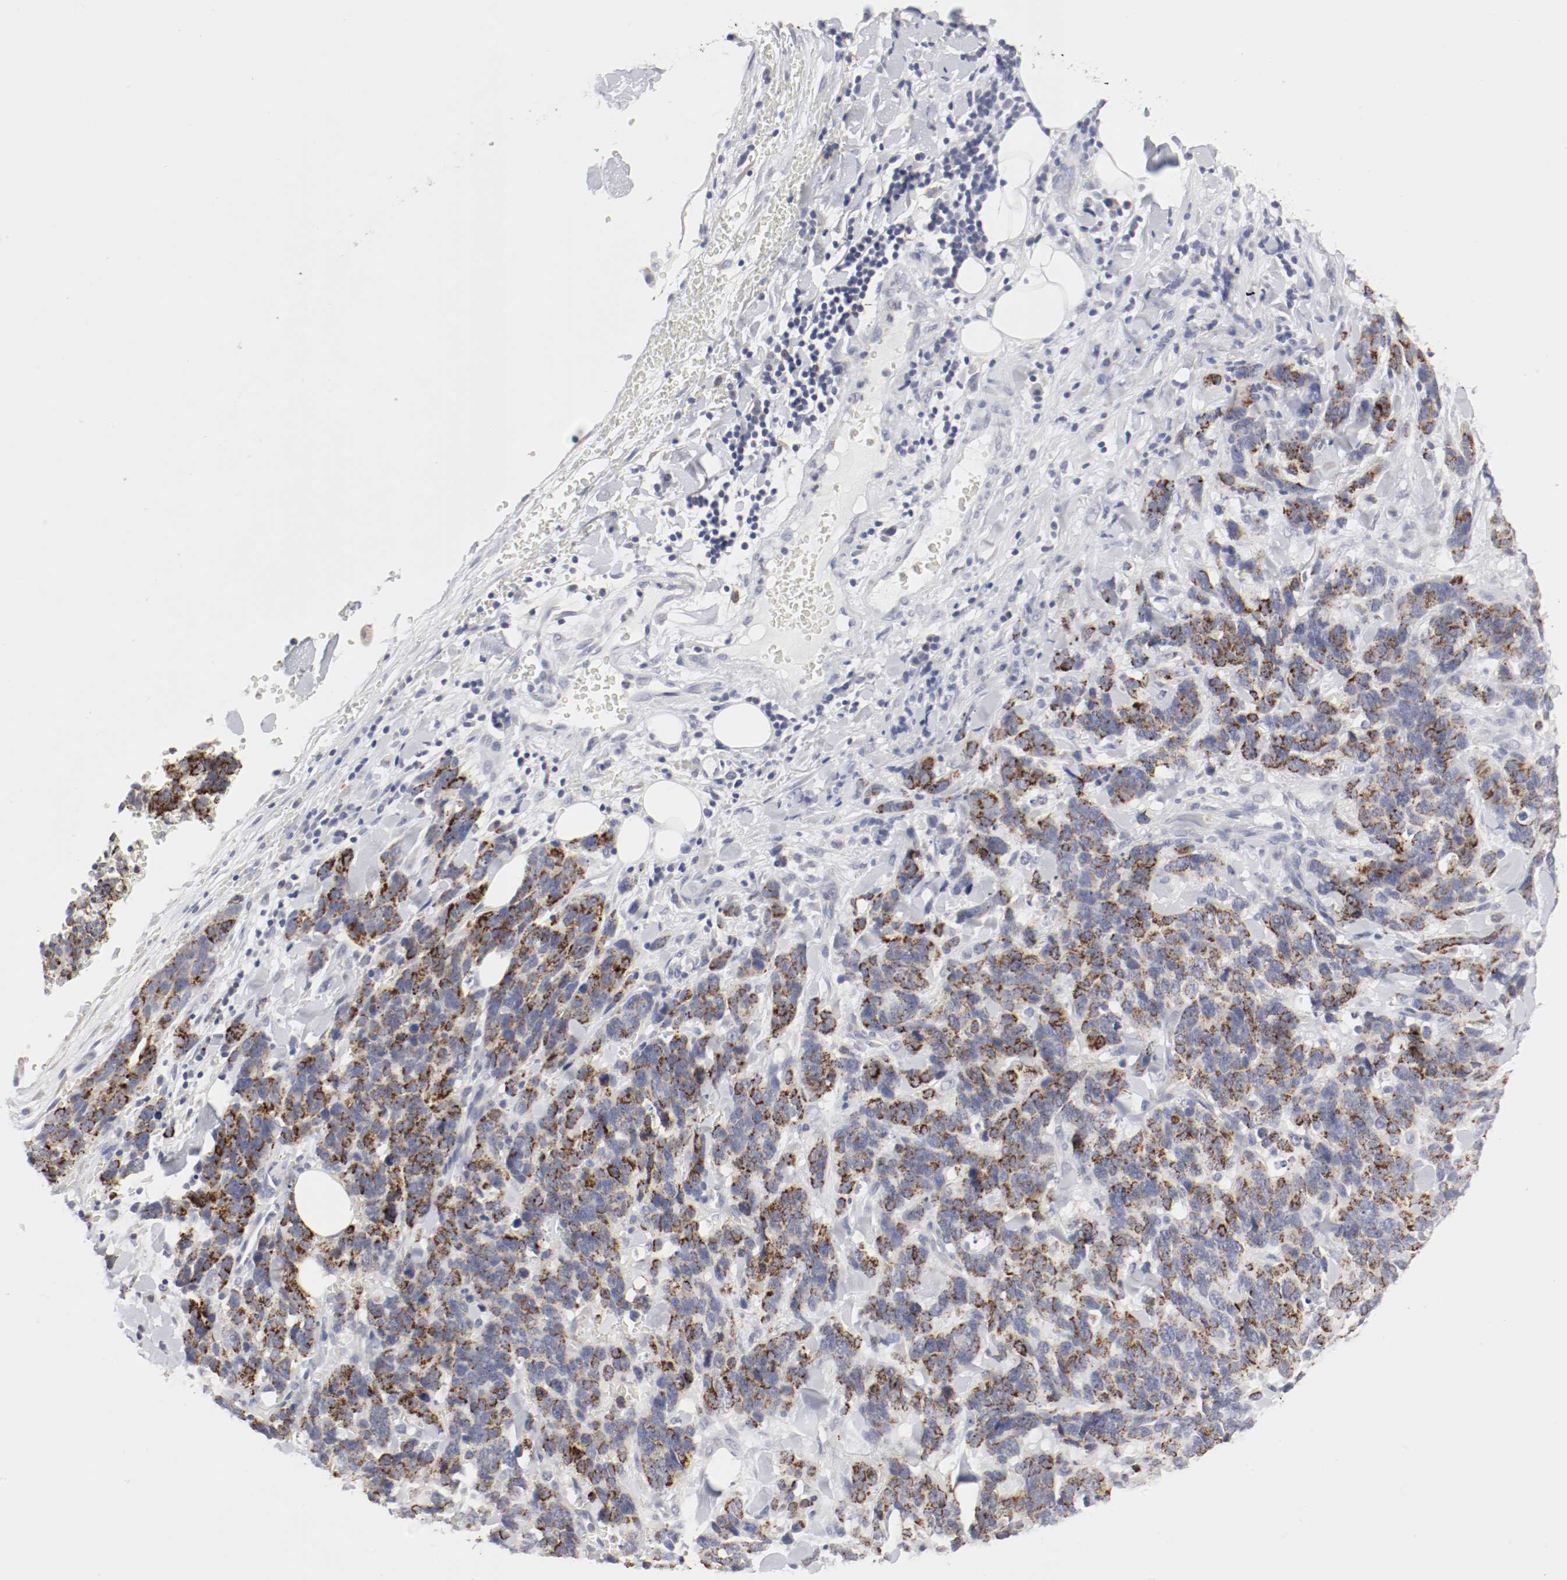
{"staining": {"intensity": "strong", "quantity": ">75%", "location": "cytoplasmic/membranous"}, "tissue": "lung cancer", "cell_type": "Tumor cells", "image_type": "cancer", "snomed": [{"axis": "morphology", "description": "Neoplasm, malignant, NOS"}, {"axis": "topography", "description": "Lung"}], "caption": "Brown immunohistochemical staining in human lung malignant neoplasm shows strong cytoplasmic/membranous expression in about >75% of tumor cells. The protein is stained brown, and the nuclei are stained in blue (DAB IHC with brightfield microscopy, high magnification).", "gene": "ITGAX", "patient": {"sex": "female", "age": 58}}